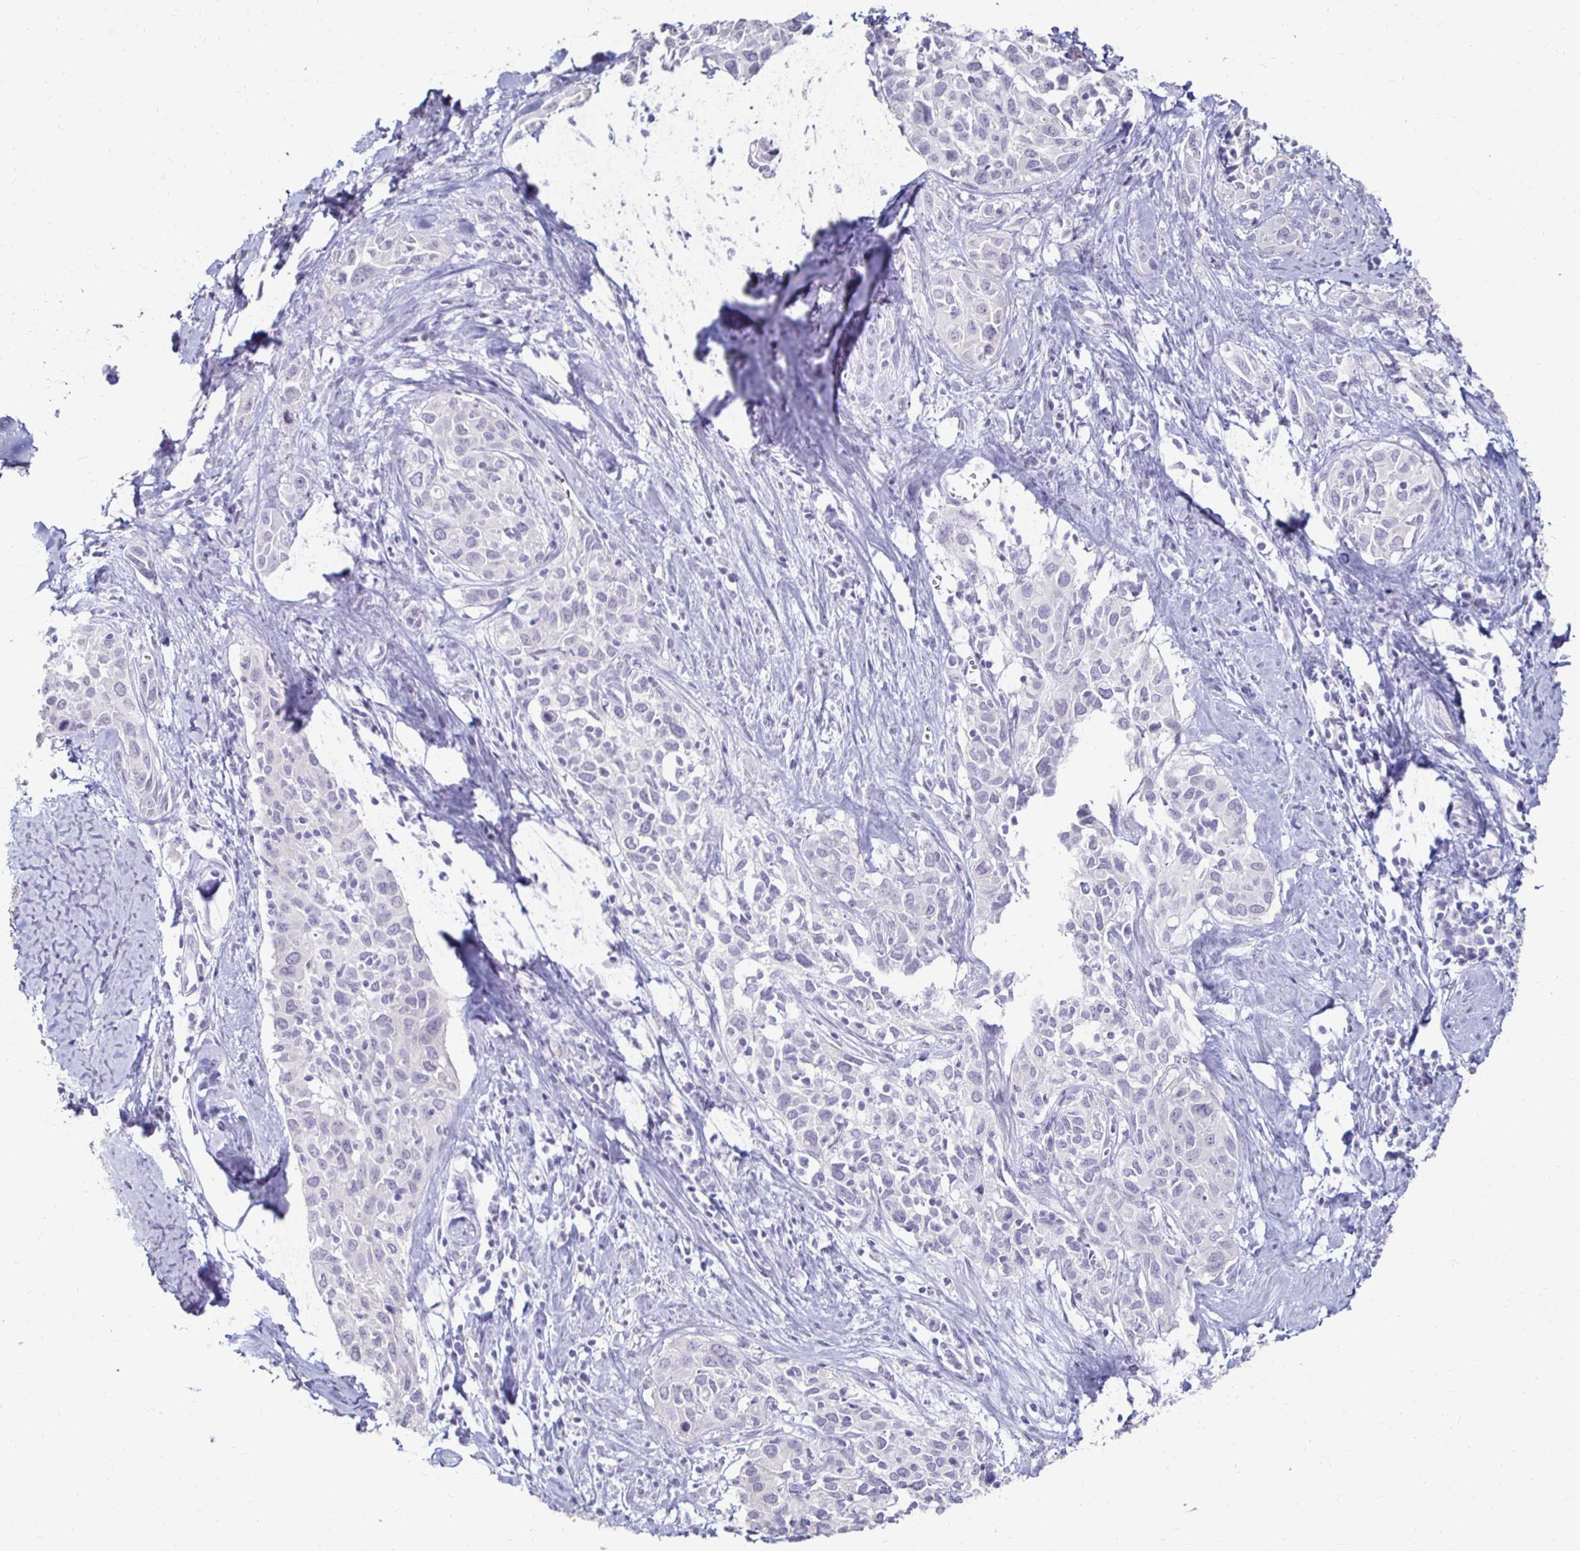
{"staining": {"intensity": "negative", "quantity": "none", "location": "none"}, "tissue": "cervical cancer", "cell_type": "Tumor cells", "image_type": "cancer", "snomed": [{"axis": "morphology", "description": "Squamous cell carcinoma, NOS"}, {"axis": "topography", "description": "Cervix"}], "caption": "Tumor cells are negative for brown protein staining in cervical cancer (squamous cell carcinoma).", "gene": "TOMM34", "patient": {"sex": "female", "age": 51}}